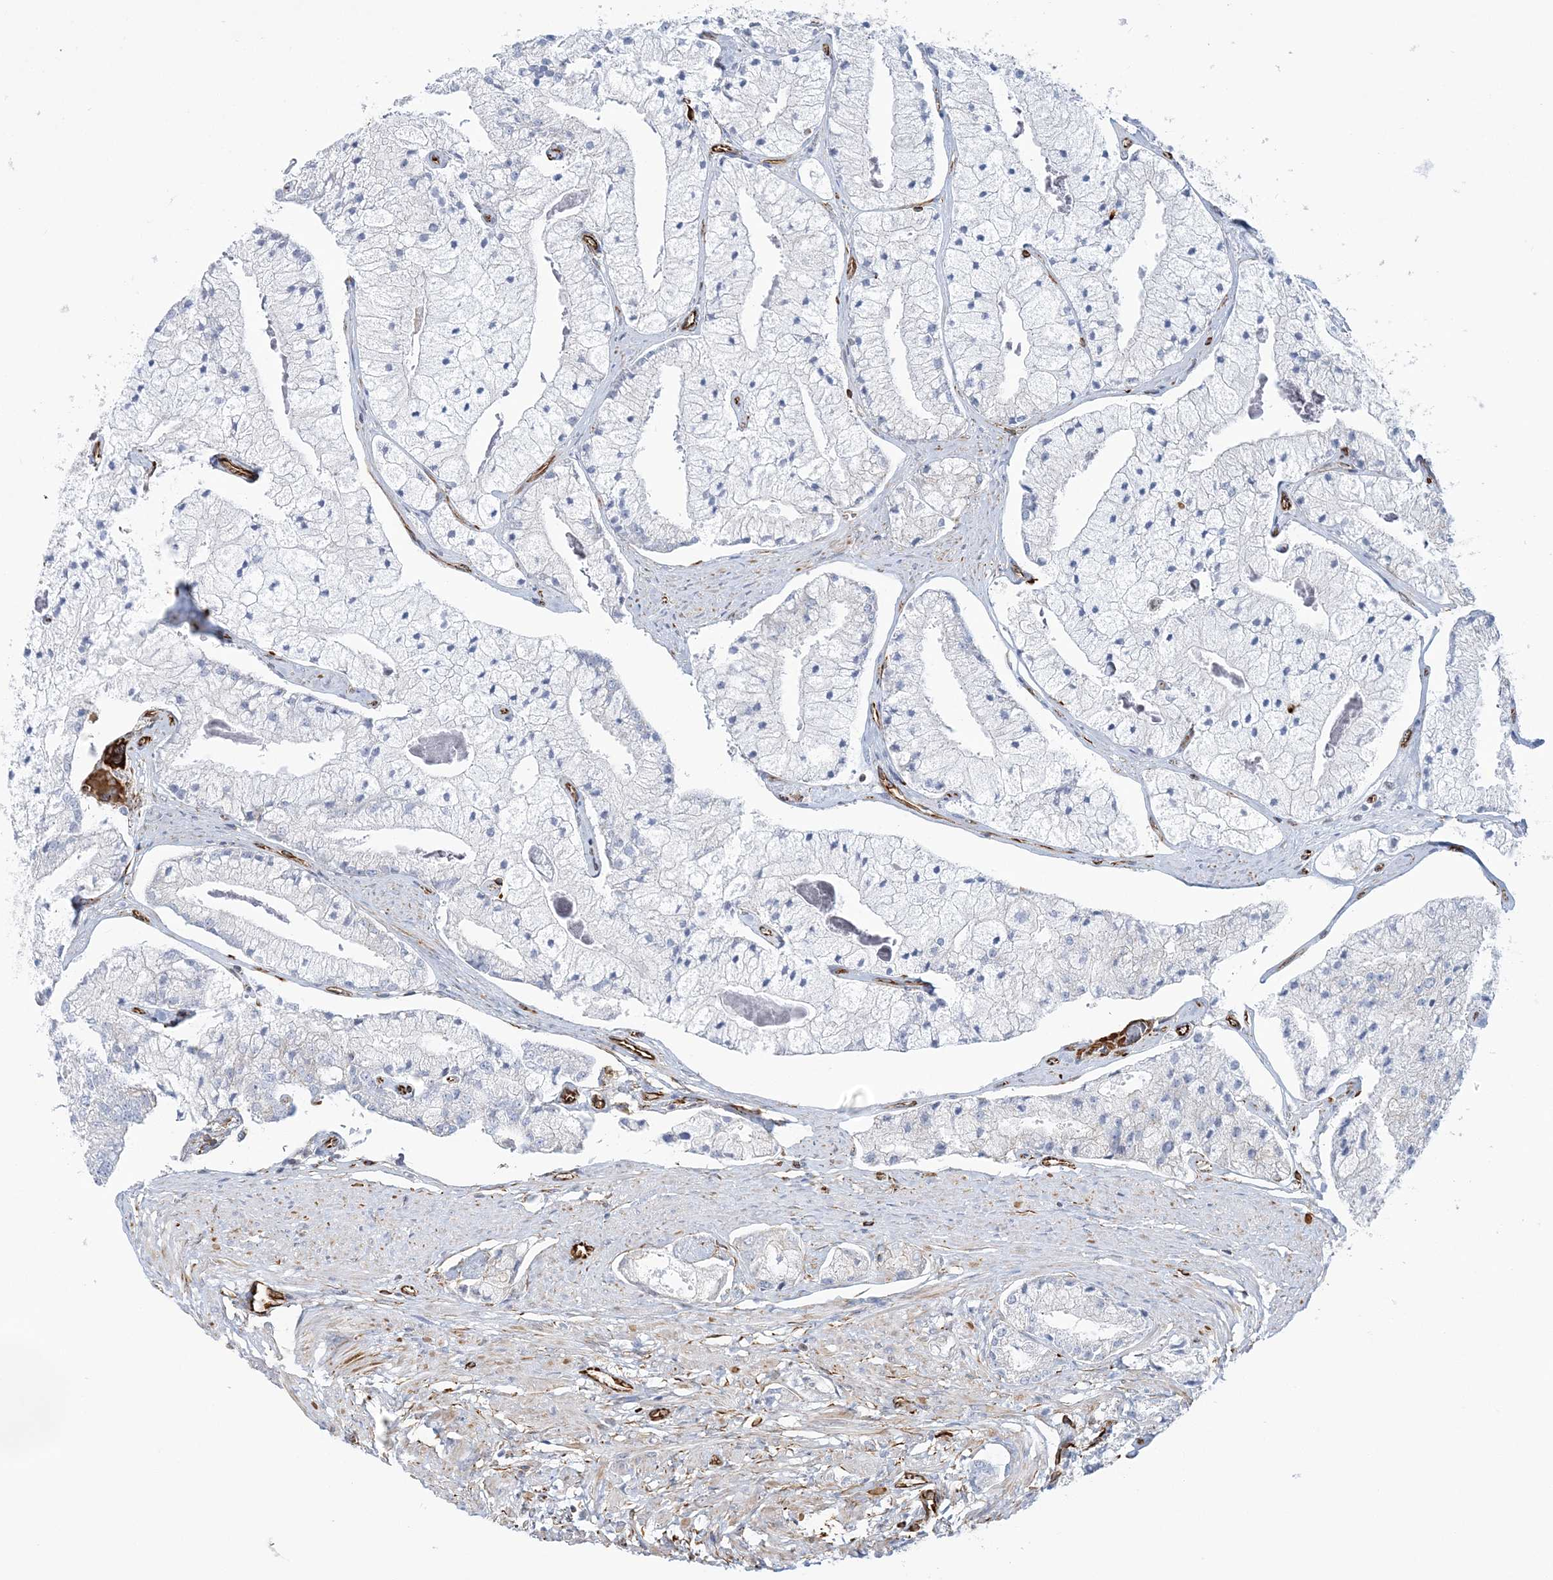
{"staining": {"intensity": "negative", "quantity": "none", "location": "none"}, "tissue": "prostate cancer", "cell_type": "Tumor cells", "image_type": "cancer", "snomed": [{"axis": "morphology", "description": "Adenocarcinoma, High grade"}, {"axis": "topography", "description": "Prostate"}], "caption": "Immunohistochemistry micrograph of neoplastic tissue: human prostate high-grade adenocarcinoma stained with DAB displays no significant protein expression in tumor cells.", "gene": "SCLT1", "patient": {"sex": "male", "age": 50}}